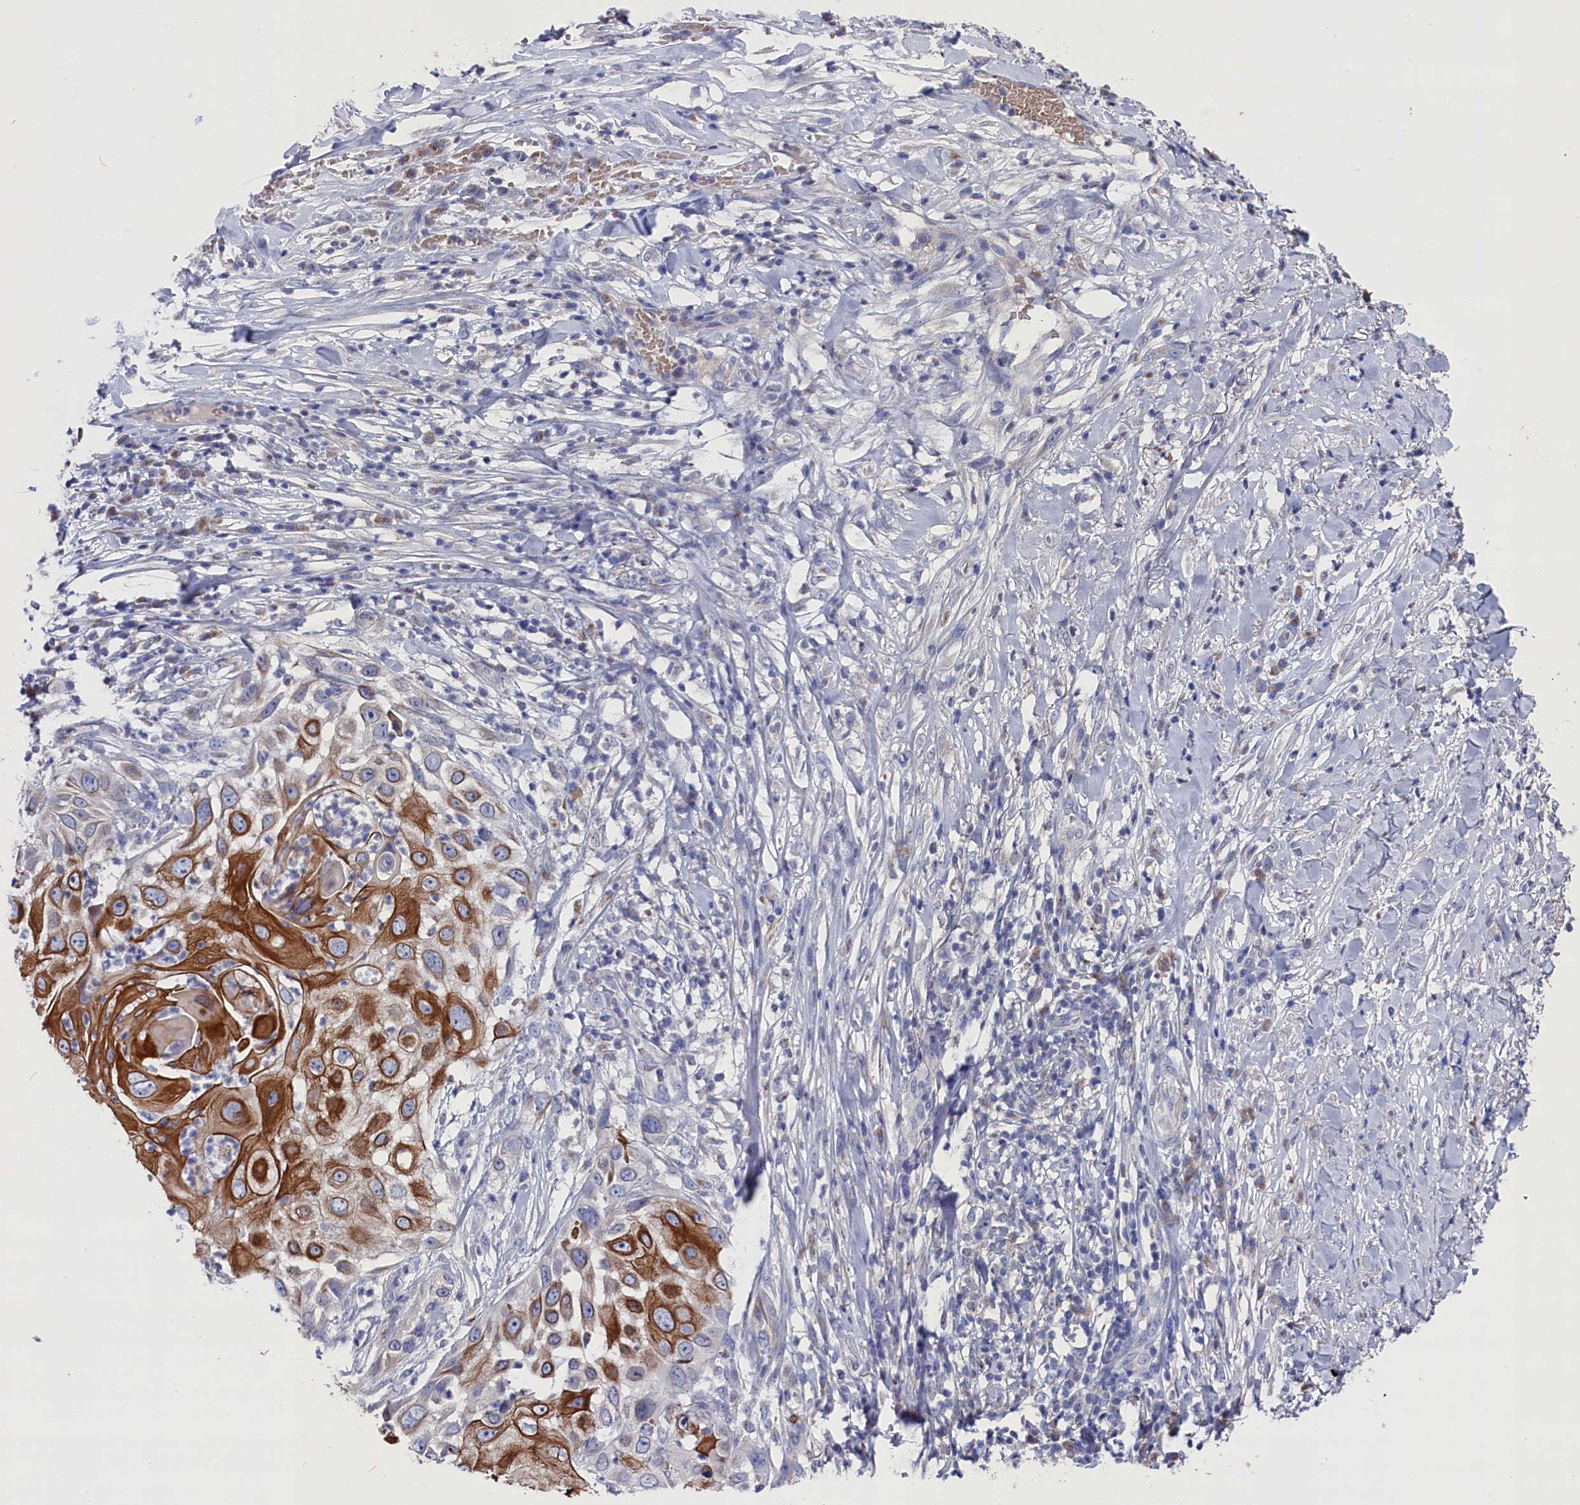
{"staining": {"intensity": "strong", "quantity": "25%-75%", "location": "cytoplasmic/membranous"}, "tissue": "skin cancer", "cell_type": "Tumor cells", "image_type": "cancer", "snomed": [{"axis": "morphology", "description": "Squamous cell carcinoma, NOS"}, {"axis": "topography", "description": "Skin"}], "caption": "This is an image of immunohistochemistry staining of skin cancer (squamous cell carcinoma), which shows strong staining in the cytoplasmic/membranous of tumor cells.", "gene": "GPR108", "patient": {"sex": "female", "age": 44}}